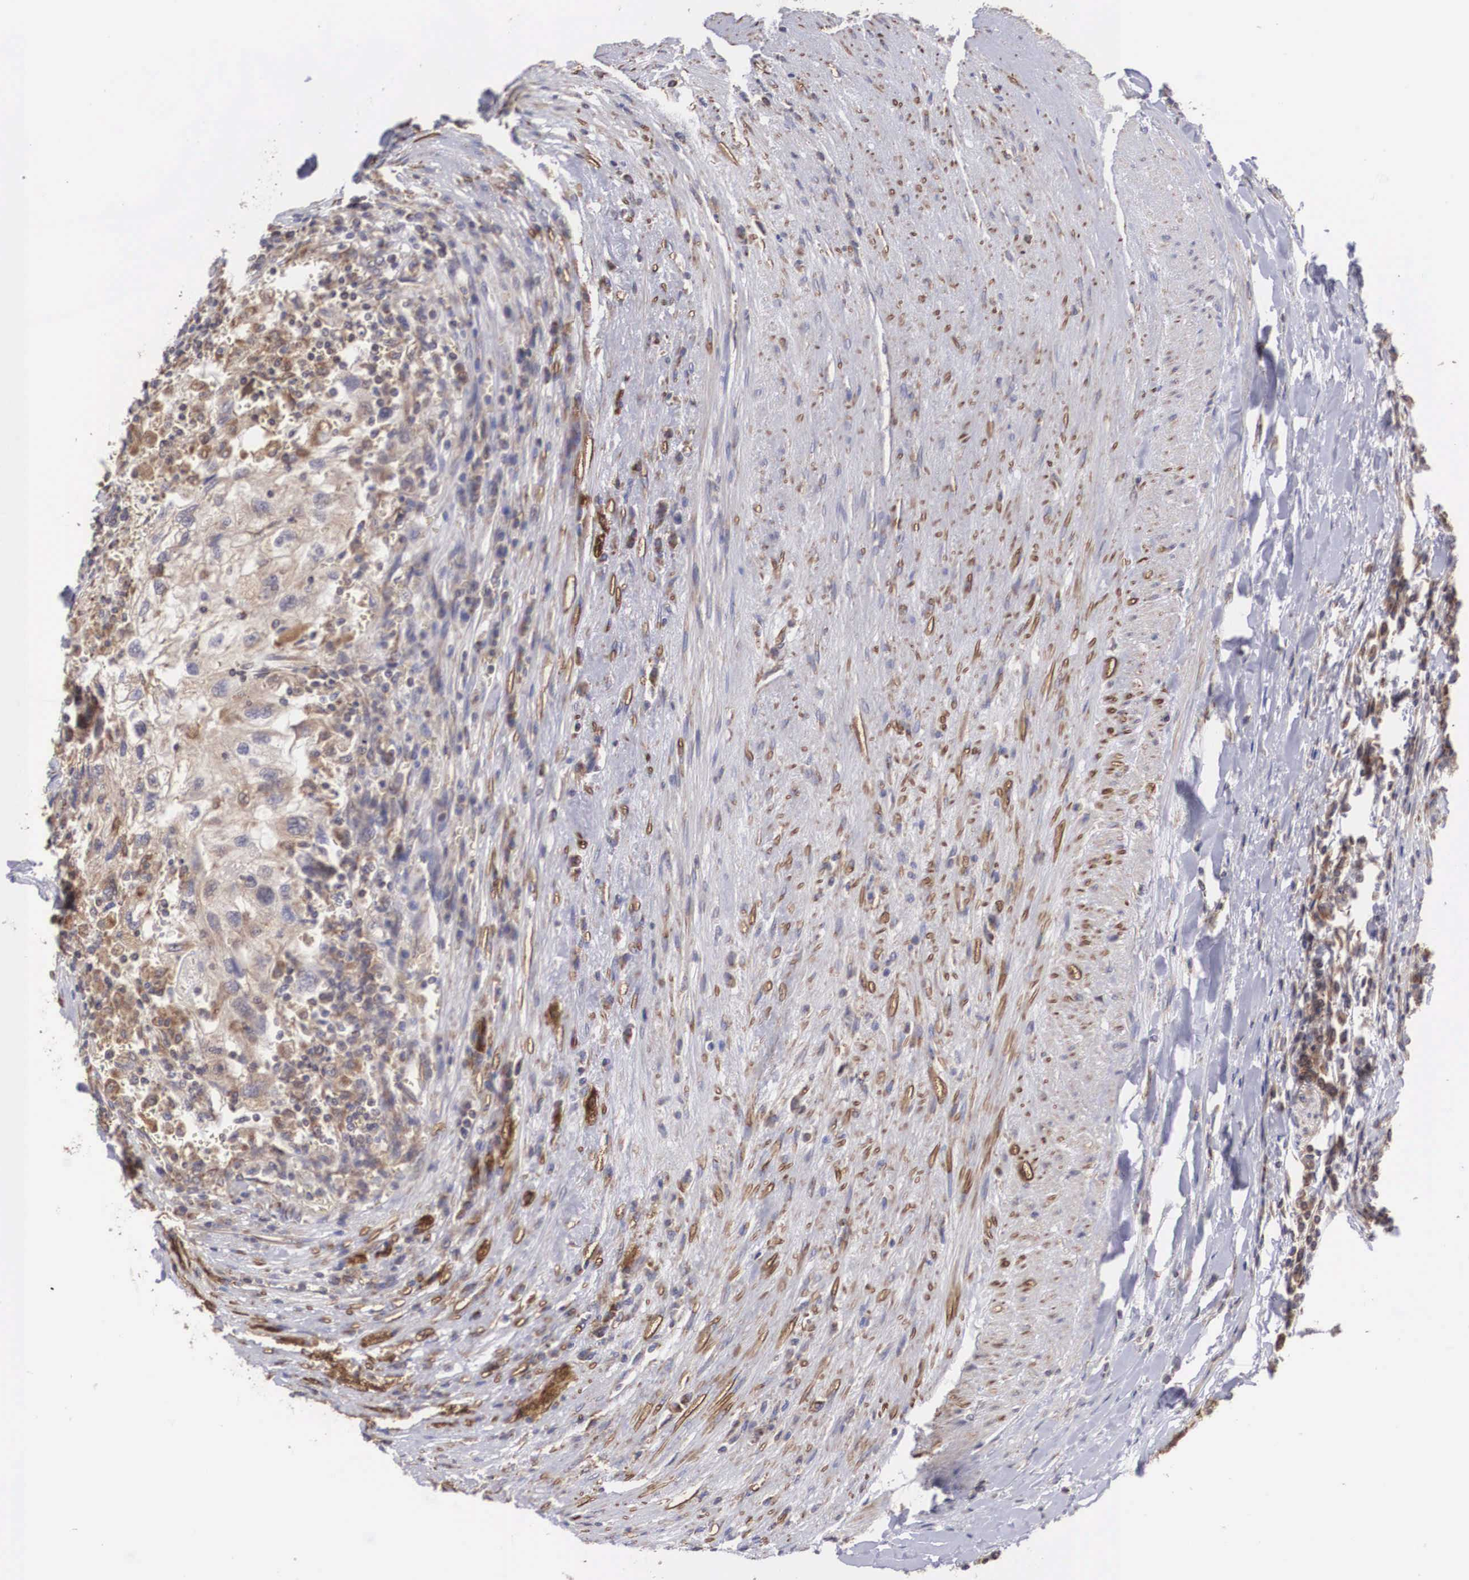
{"staining": {"intensity": "moderate", "quantity": ">75%", "location": "cytoplasmic/membranous"}, "tissue": "renal cancer", "cell_type": "Tumor cells", "image_type": "cancer", "snomed": [{"axis": "morphology", "description": "Normal tissue, NOS"}, {"axis": "morphology", "description": "Adenocarcinoma, NOS"}, {"axis": "topography", "description": "Kidney"}], "caption": "Immunohistochemical staining of adenocarcinoma (renal) shows medium levels of moderate cytoplasmic/membranous protein expression in about >75% of tumor cells.", "gene": "DHRS1", "patient": {"sex": "male", "age": 71}}